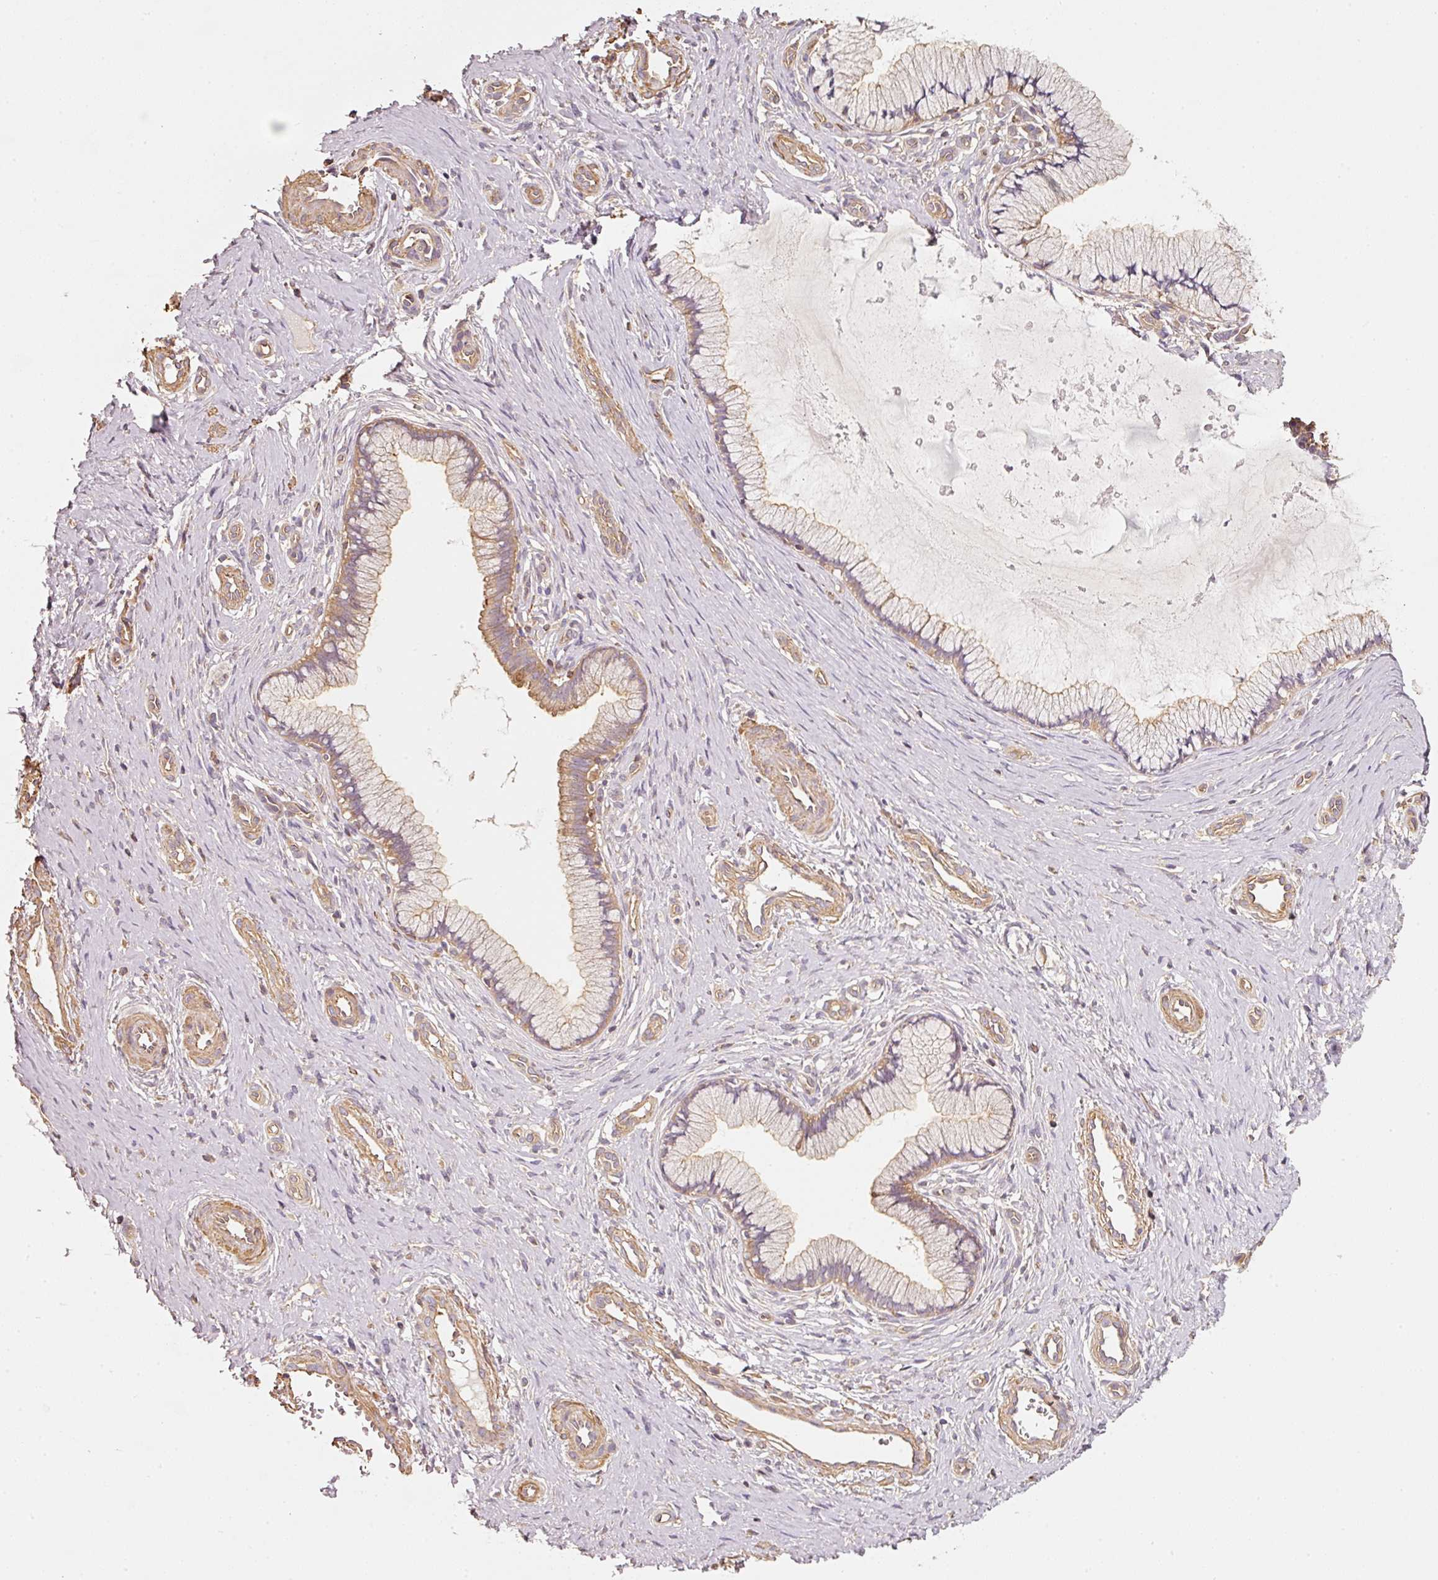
{"staining": {"intensity": "moderate", "quantity": ">75%", "location": "cytoplasmic/membranous"}, "tissue": "cervix", "cell_type": "Glandular cells", "image_type": "normal", "snomed": [{"axis": "morphology", "description": "Normal tissue, NOS"}, {"axis": "topography", "description": "Cervix"}], "caption": "Immunohistochemical staining of unremarkable human cervix shows >75% levels of moderate cytoplasmic/membranous protein staining in approximately >75% of glandular cells.", "gene": "CEP95", "patient": {"sex": "female", "age": 36}}